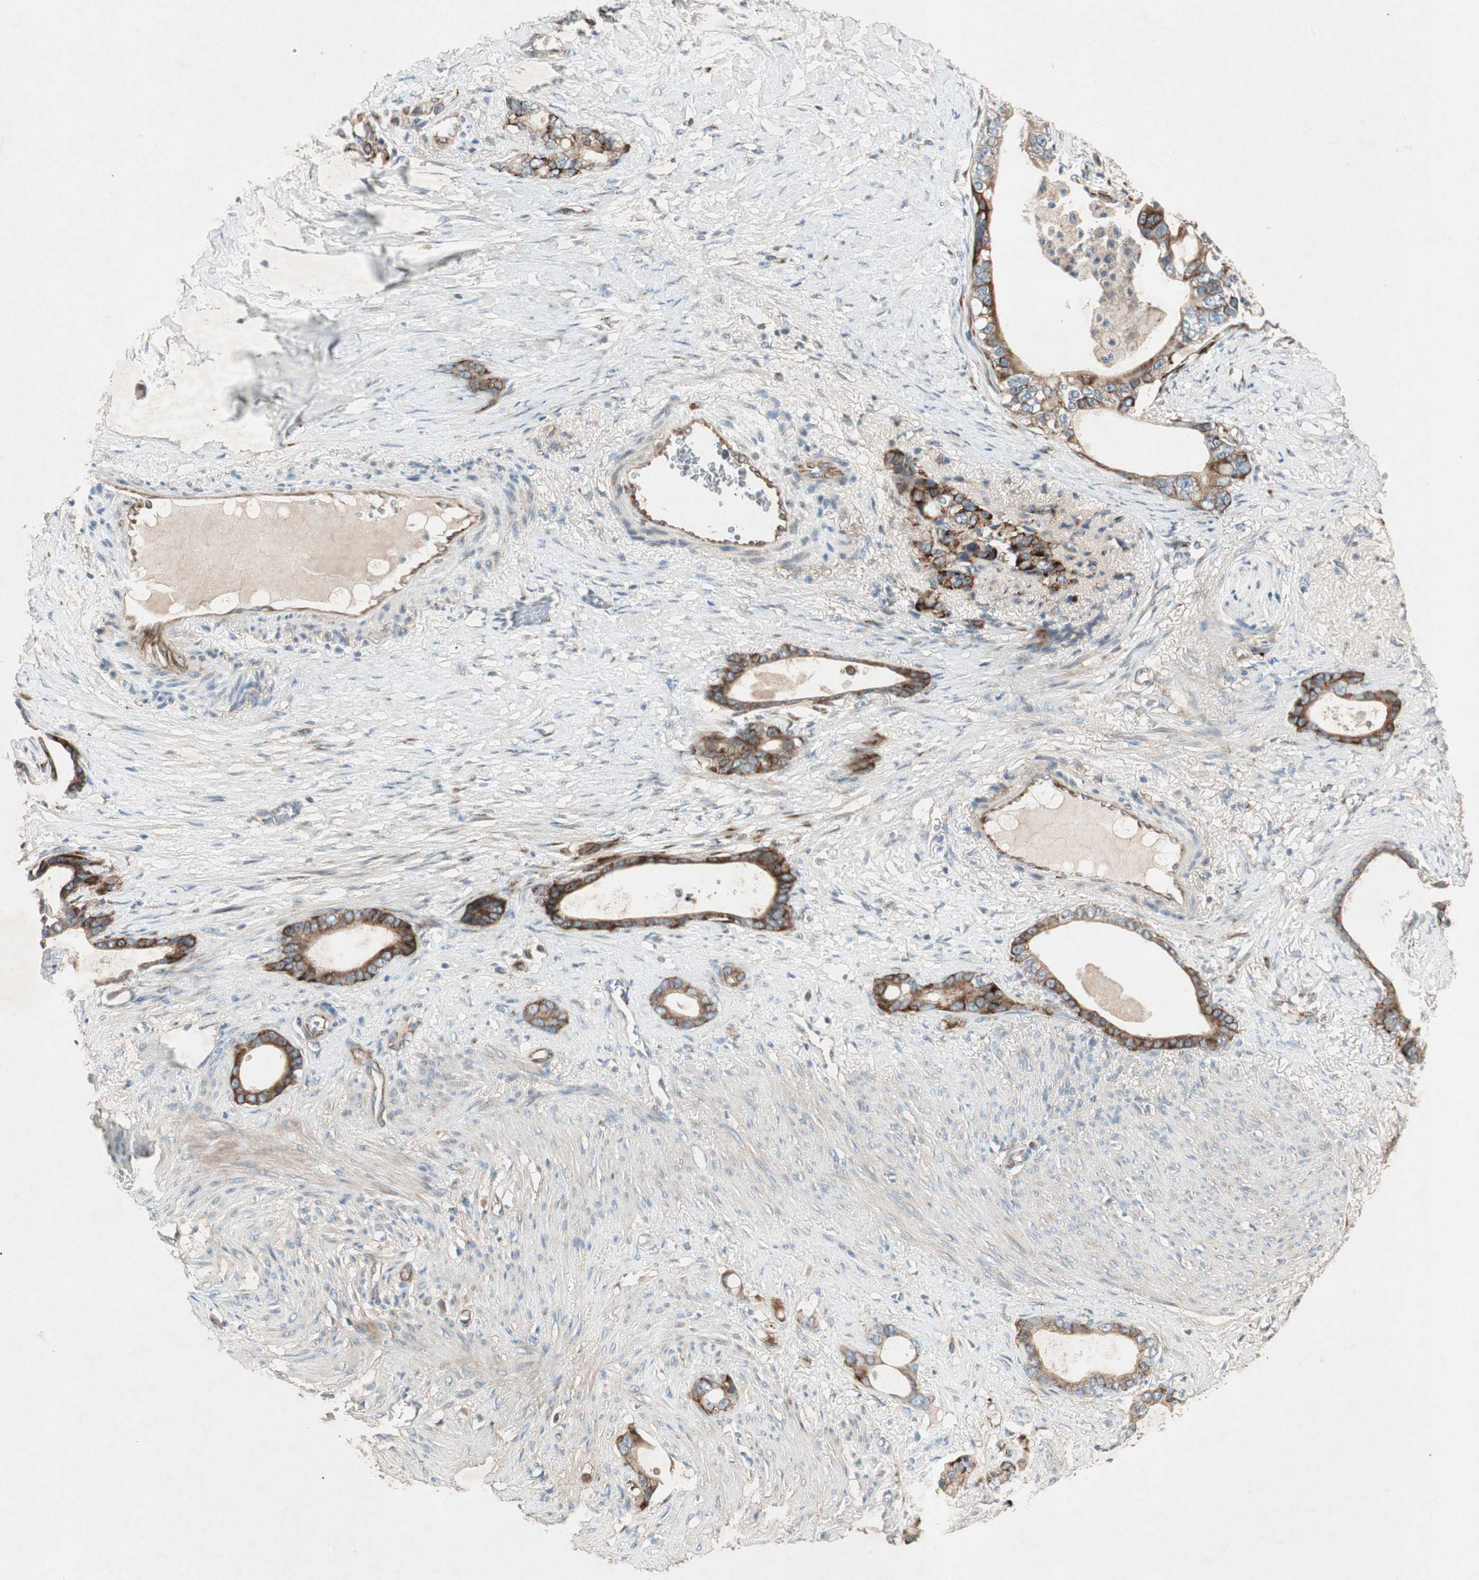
{"staining": {"intensity": "strong", "quantity": ">75%", "location": "cytoplasmic/membranous"}, "tissue": "stomach cancer", "cell_type": "Tumor cells", "image_type": "cancer", "snomed": [{"axis": "morphology", "description": "Adenocarcinoma, NOS"}, {"axis": "topography", "description": "Stomach"}], "caption": "Tumor cells demonstrate high levels of strong cytoplasmic/membranous expression in about >75% of cells in human stomach cancer (adenocarcinoma).", "gene": "APOO", "patient": {"sex": "female", "age": 75}}